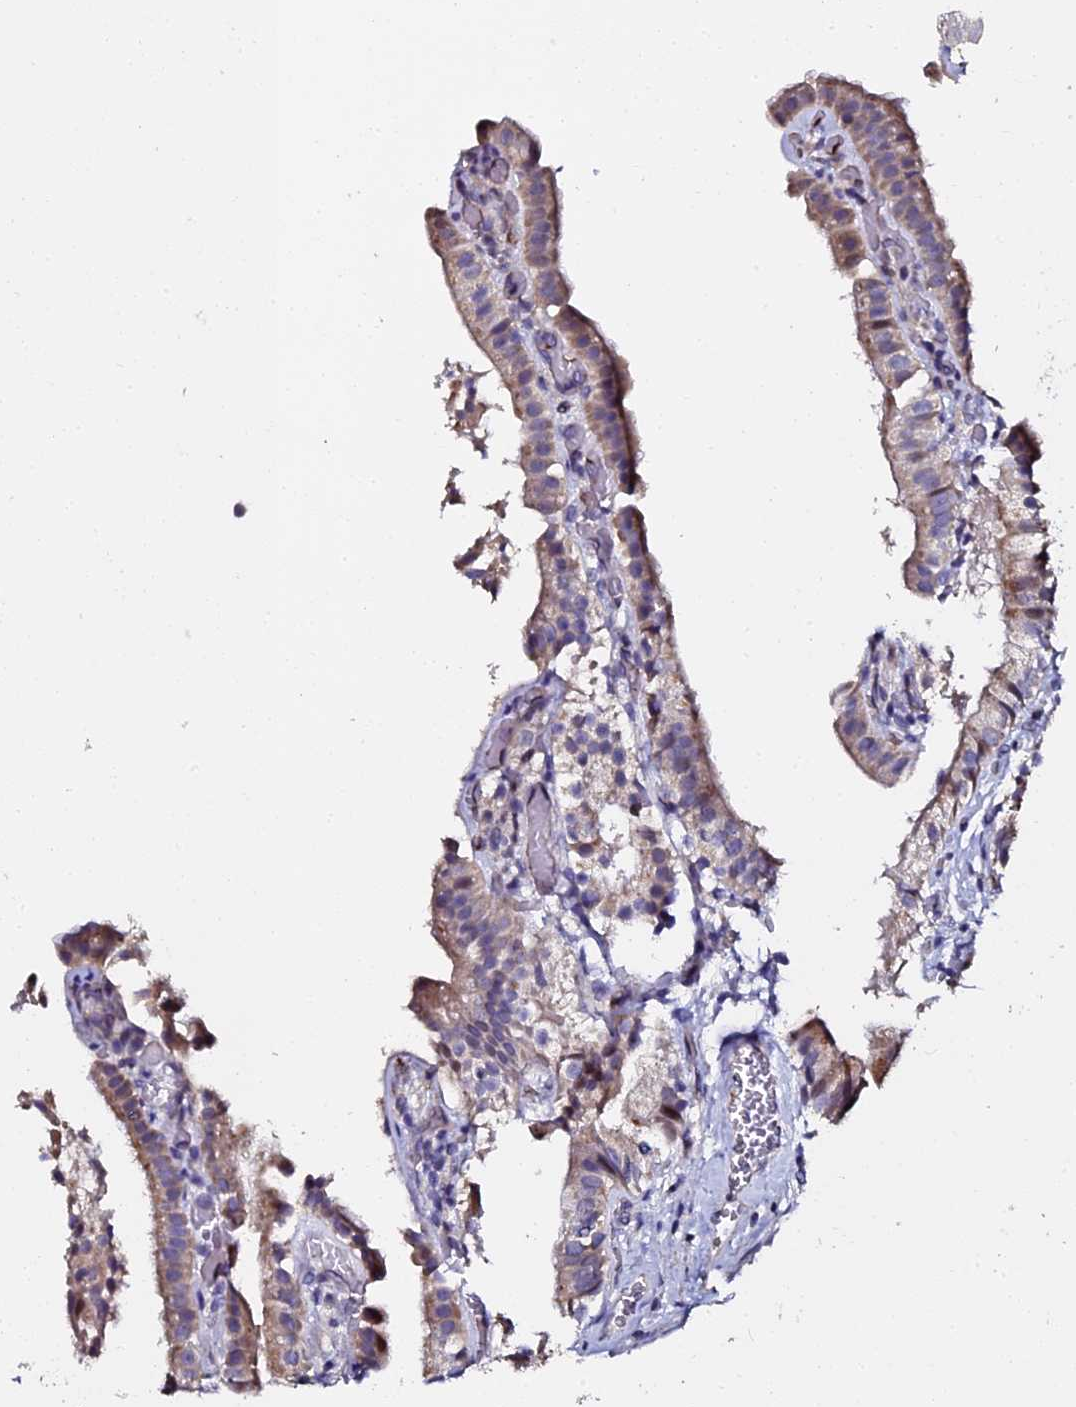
{"staining": {"intensity": "moderate", "quantity": "25%-75%", "location": "cytoplasmic/membranous,nuclear"}, "tissue": "gallbladder", "cell_type": "Glandular cells", "image_type": "normal", "snomed": [{"axis": "morphology", "description": "Normal tissue, NOS"}, {"axis": "topography", "description": "Gallbladder"}], "caption": "This is a histology image of IHC staining of unremarkable gallbladder, which shows moderate positivity in the cytoplasmic/membranous,nuclear of glandular cells.", "gene": "GPN3", "patient": {"sex": "female", "age": 47}}